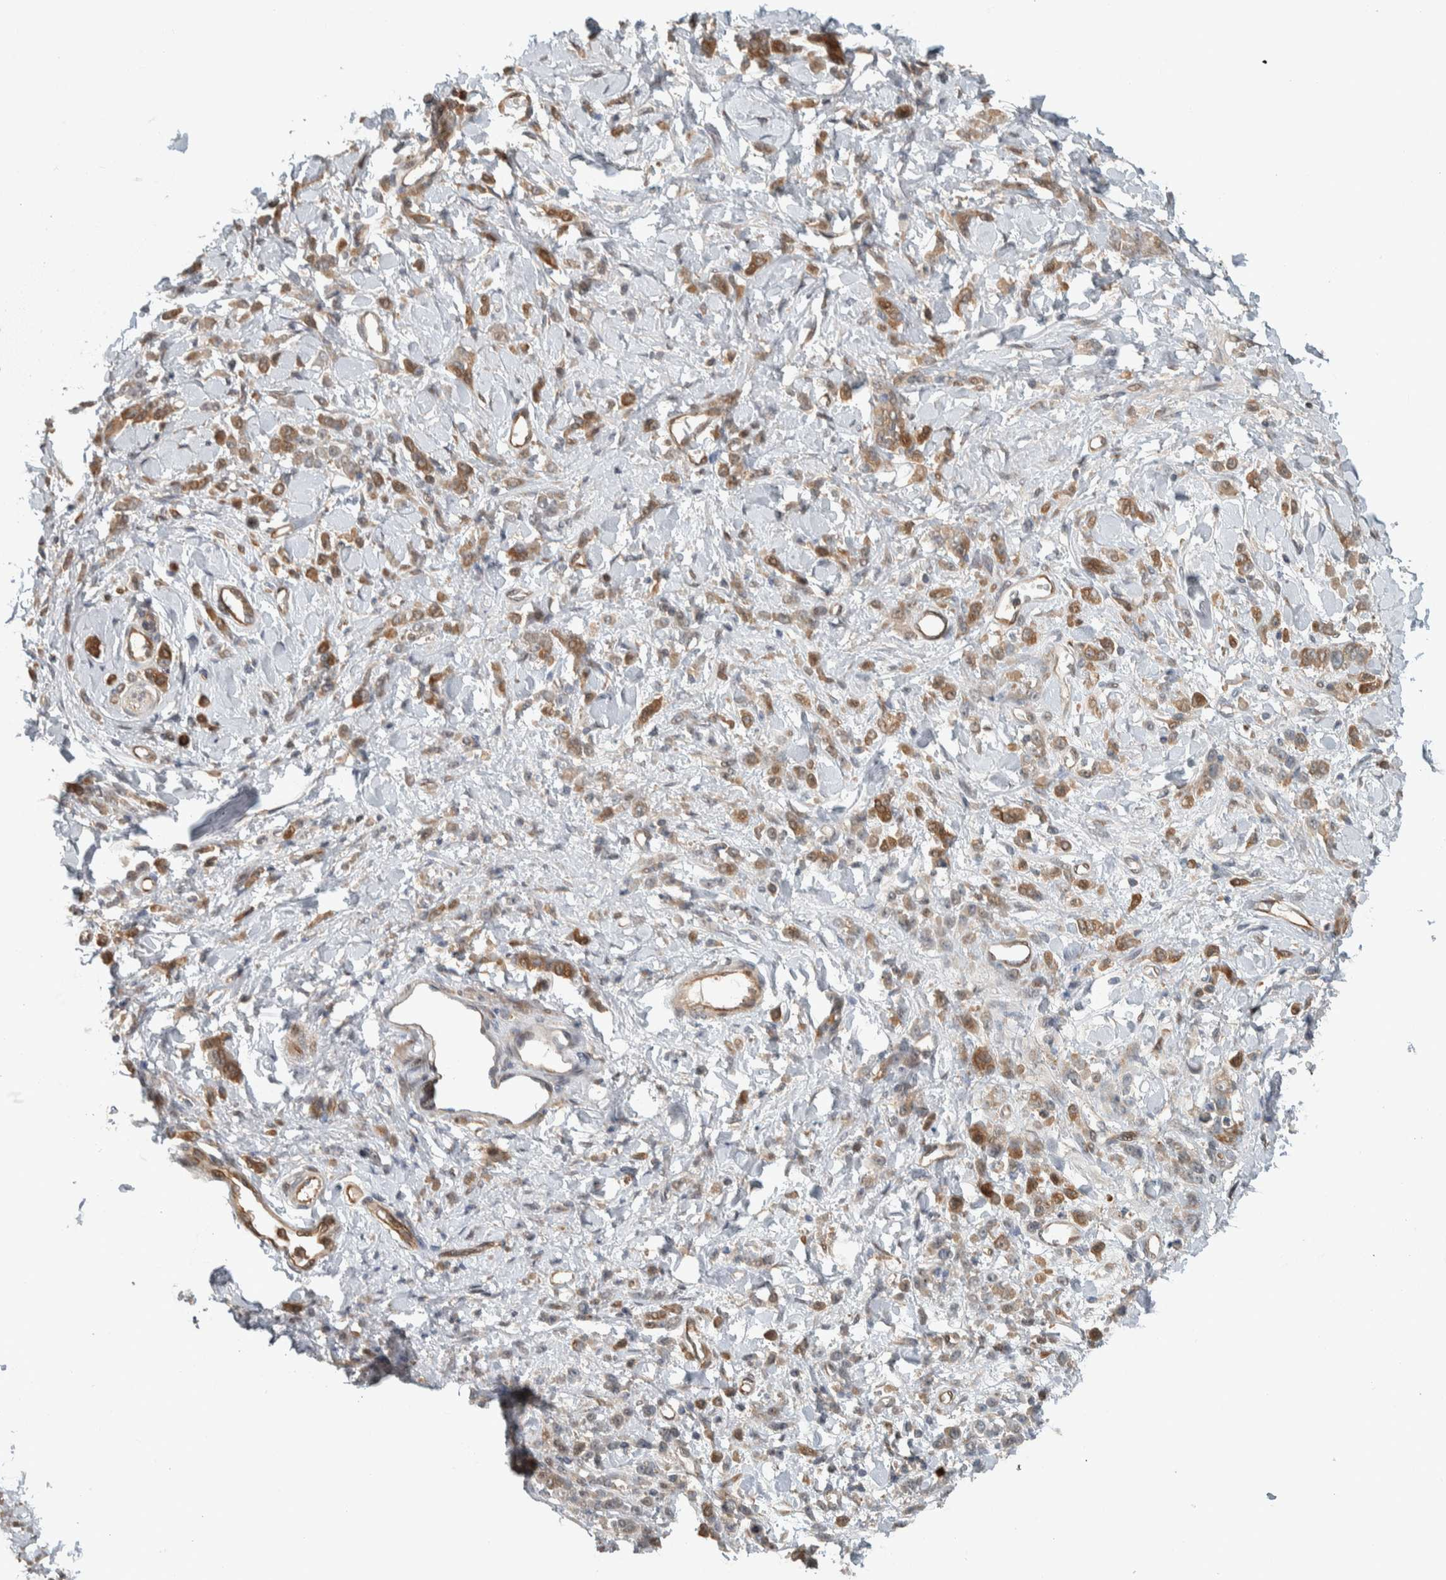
{"staining": {"intensity": "moderate", "quantity": ">75%", "location": "cytoplasmic/membranous"}, "tissue": "stomach cancer", "cell_type": "Tumor cells", "image_type": "cancer", "snomed": [{"axis": "morphology", "description": "Normal tissue, NOS"}, {"axis": "morphology", "description": "Adenocarcinoma, NOS"}, {"axis": "topography", "description": "Stomach"}], "caption": "Human stomach cancer (adenocarcinoma) stained for a protein (brown) shows moderate cytoplasmic/membranous positive expression in approximately >75% of tumor cells.", "gene": "CNTROB", "patient": {"sex": "male", "age": 82}}